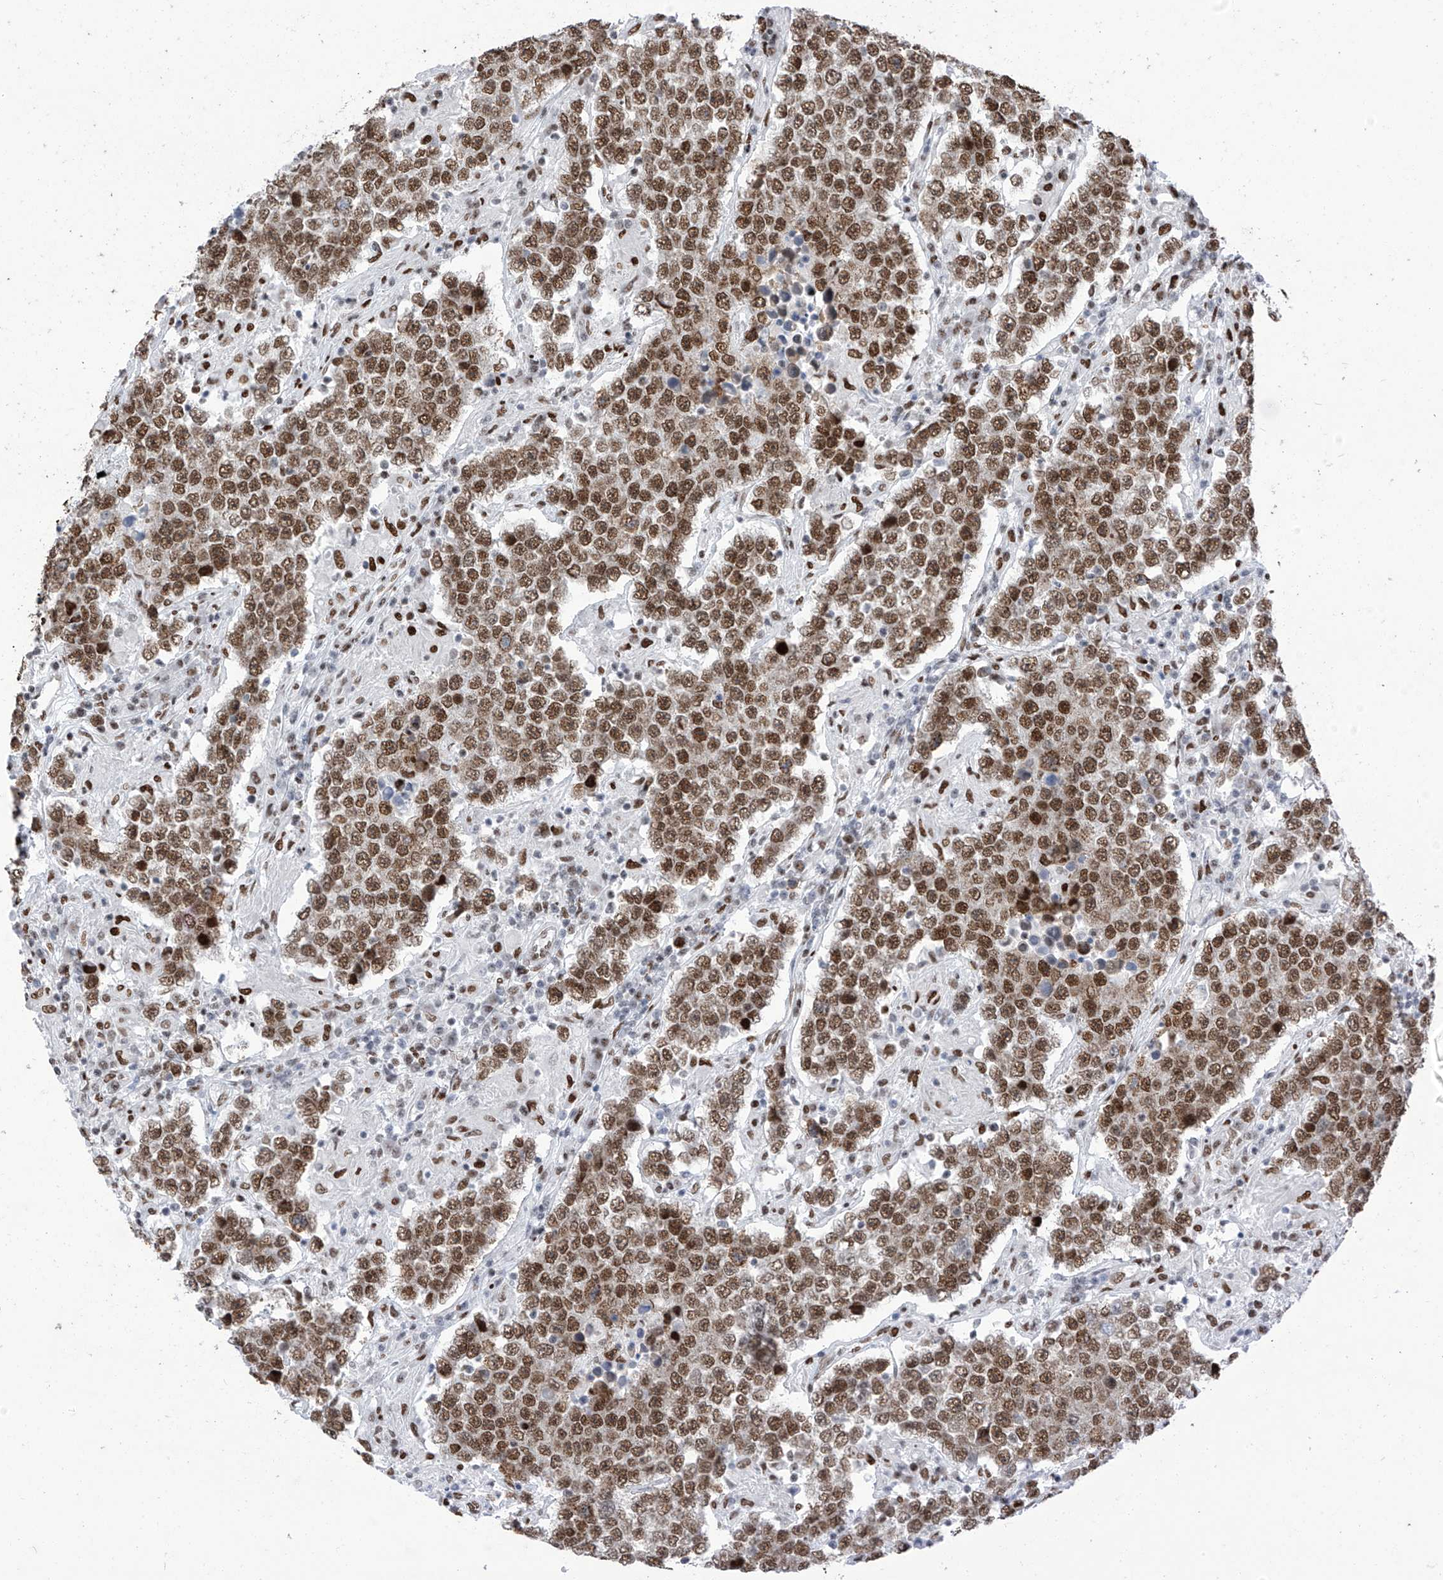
{"staining": {"intensity": "moderate", "quantity": ">75%", "location": "nuclear"}, "tissue": "testis cancer", "cell_type": "Tumor cells", "image_type": "cancer", "snomed": [{"axis": "morphology", "description": "Normal tissue, NOS"}, {"axis": "morphology", "description": "Urothelial carcinoma, High grade"}, {"axis": "morphology", "description": "Seminoma, NOS"}, {"axis": "morphology", "description": "Carcinoma, Embryonal, NOS"}, {"axis": "topography", "description": "Urinary bladder"}, {"axis": "topography", "description": "Testis"}], "caption": "IHC image of human high-grade urothelial carcinoma (testis) stained for a protein (brown), which reveals medium levels of moderate nuclear staining in about >75% of tumor cells.", "gene": "KHSRP", "patient": {"sex": "male", "age": 41}}